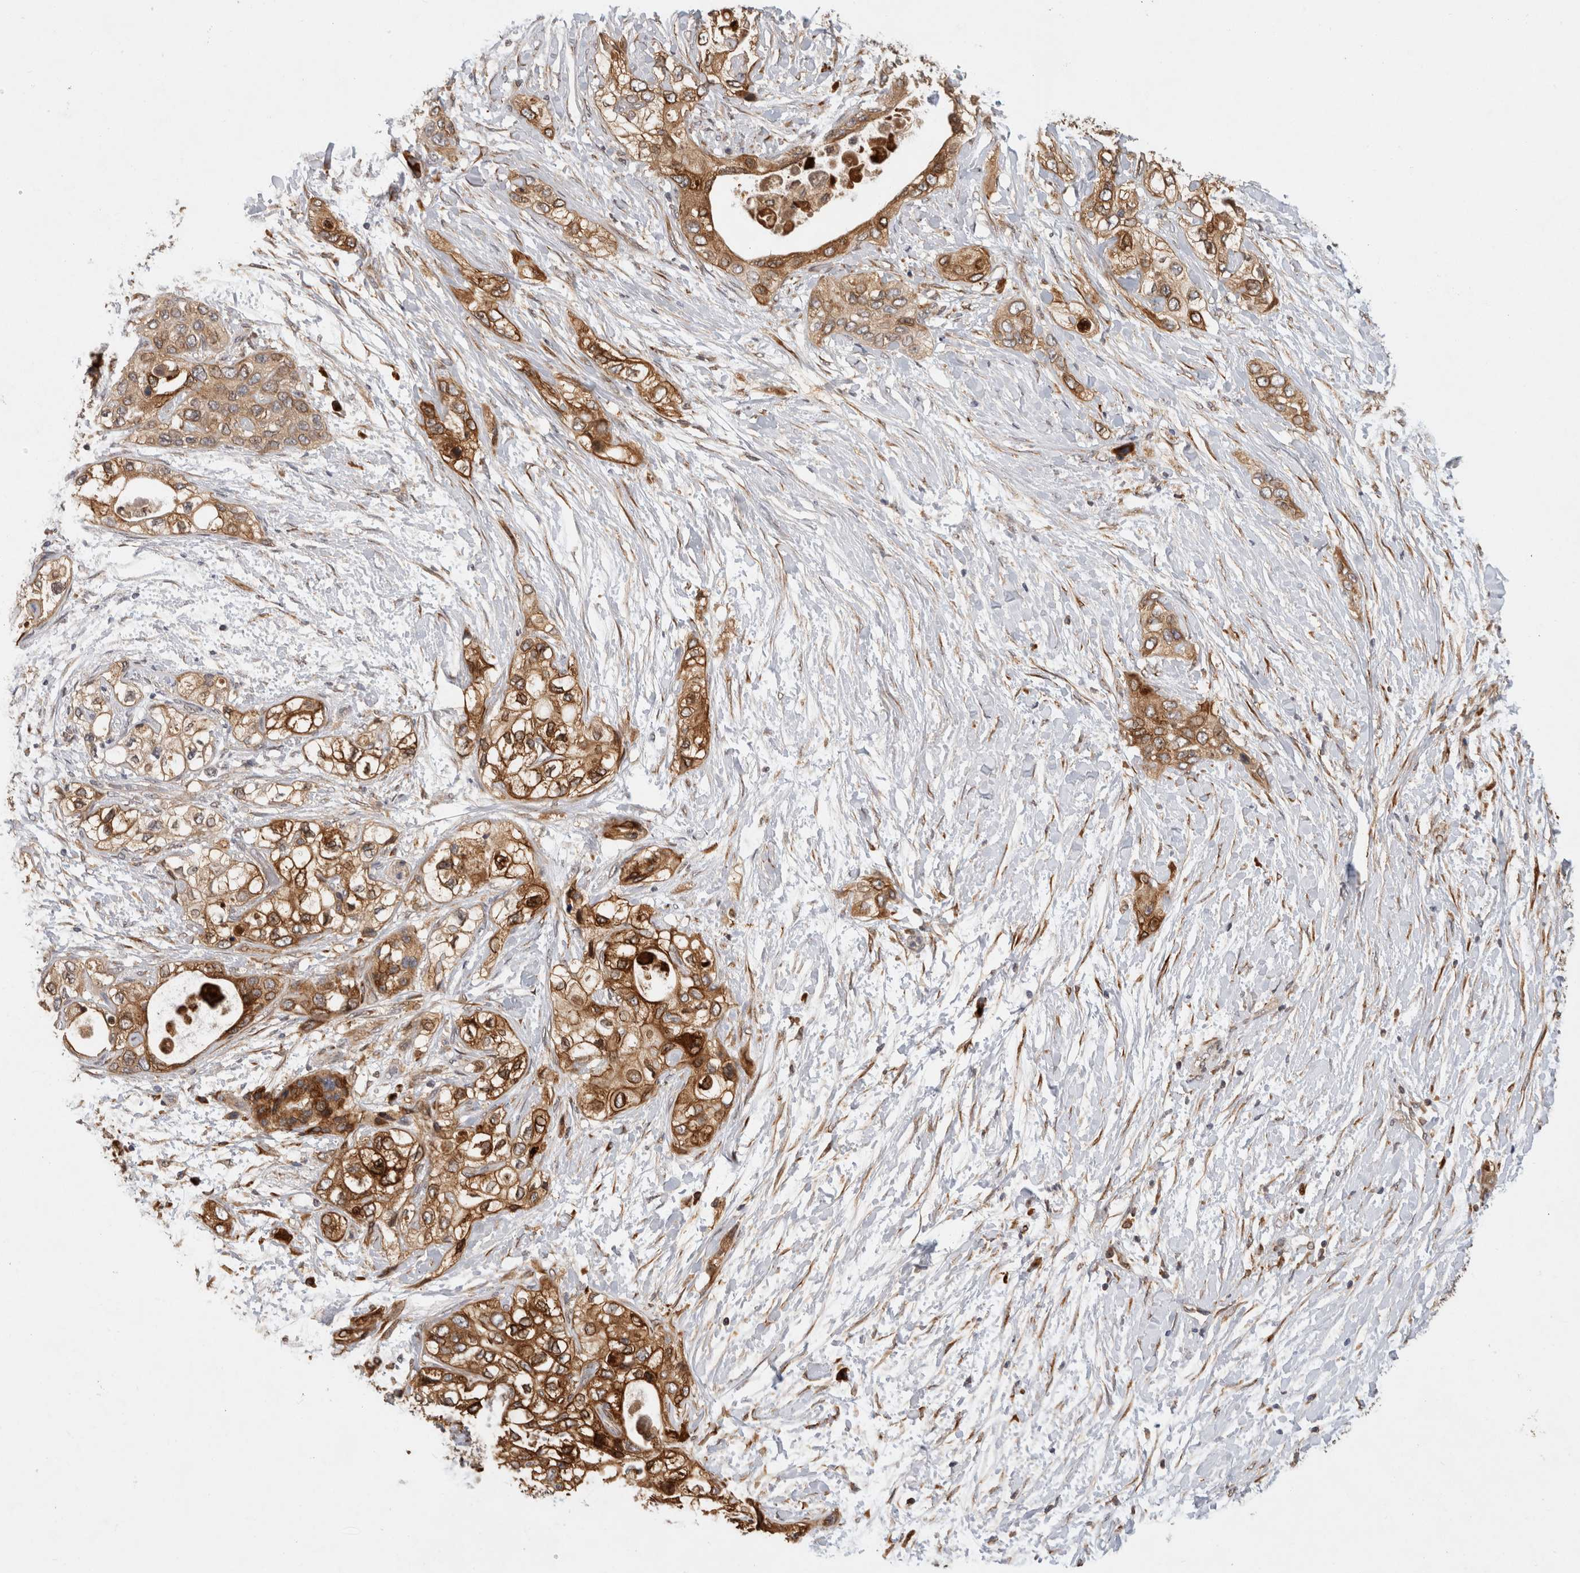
{"staining": {"intensity": "moderate", "quantity": ">75%", "location": "cytoplasmic/membranous"}, "tissue": "pancreatic cancer", "cell_type": "Tumor cells", "image_type": "cancer", "snomed": [{"axis": "morphology", "description": "Adenocarcinoma, NOS"}, {"axis": "topography", "description": "Pancreas"}], "caption": "Pancreatic cancer was stained to show a protein in brown. There is medium levels of moderate cytoplasmic/membranous positivity in approximately >75% of tumor cells. (Stains: DAB (3,3'-diaminobenzidine) in brown, nuclei in blue, Microscopy: brightfield microscopy at high magnification).", "gene": "APOL2", "patient": {"sex": "female", "age": 70}}